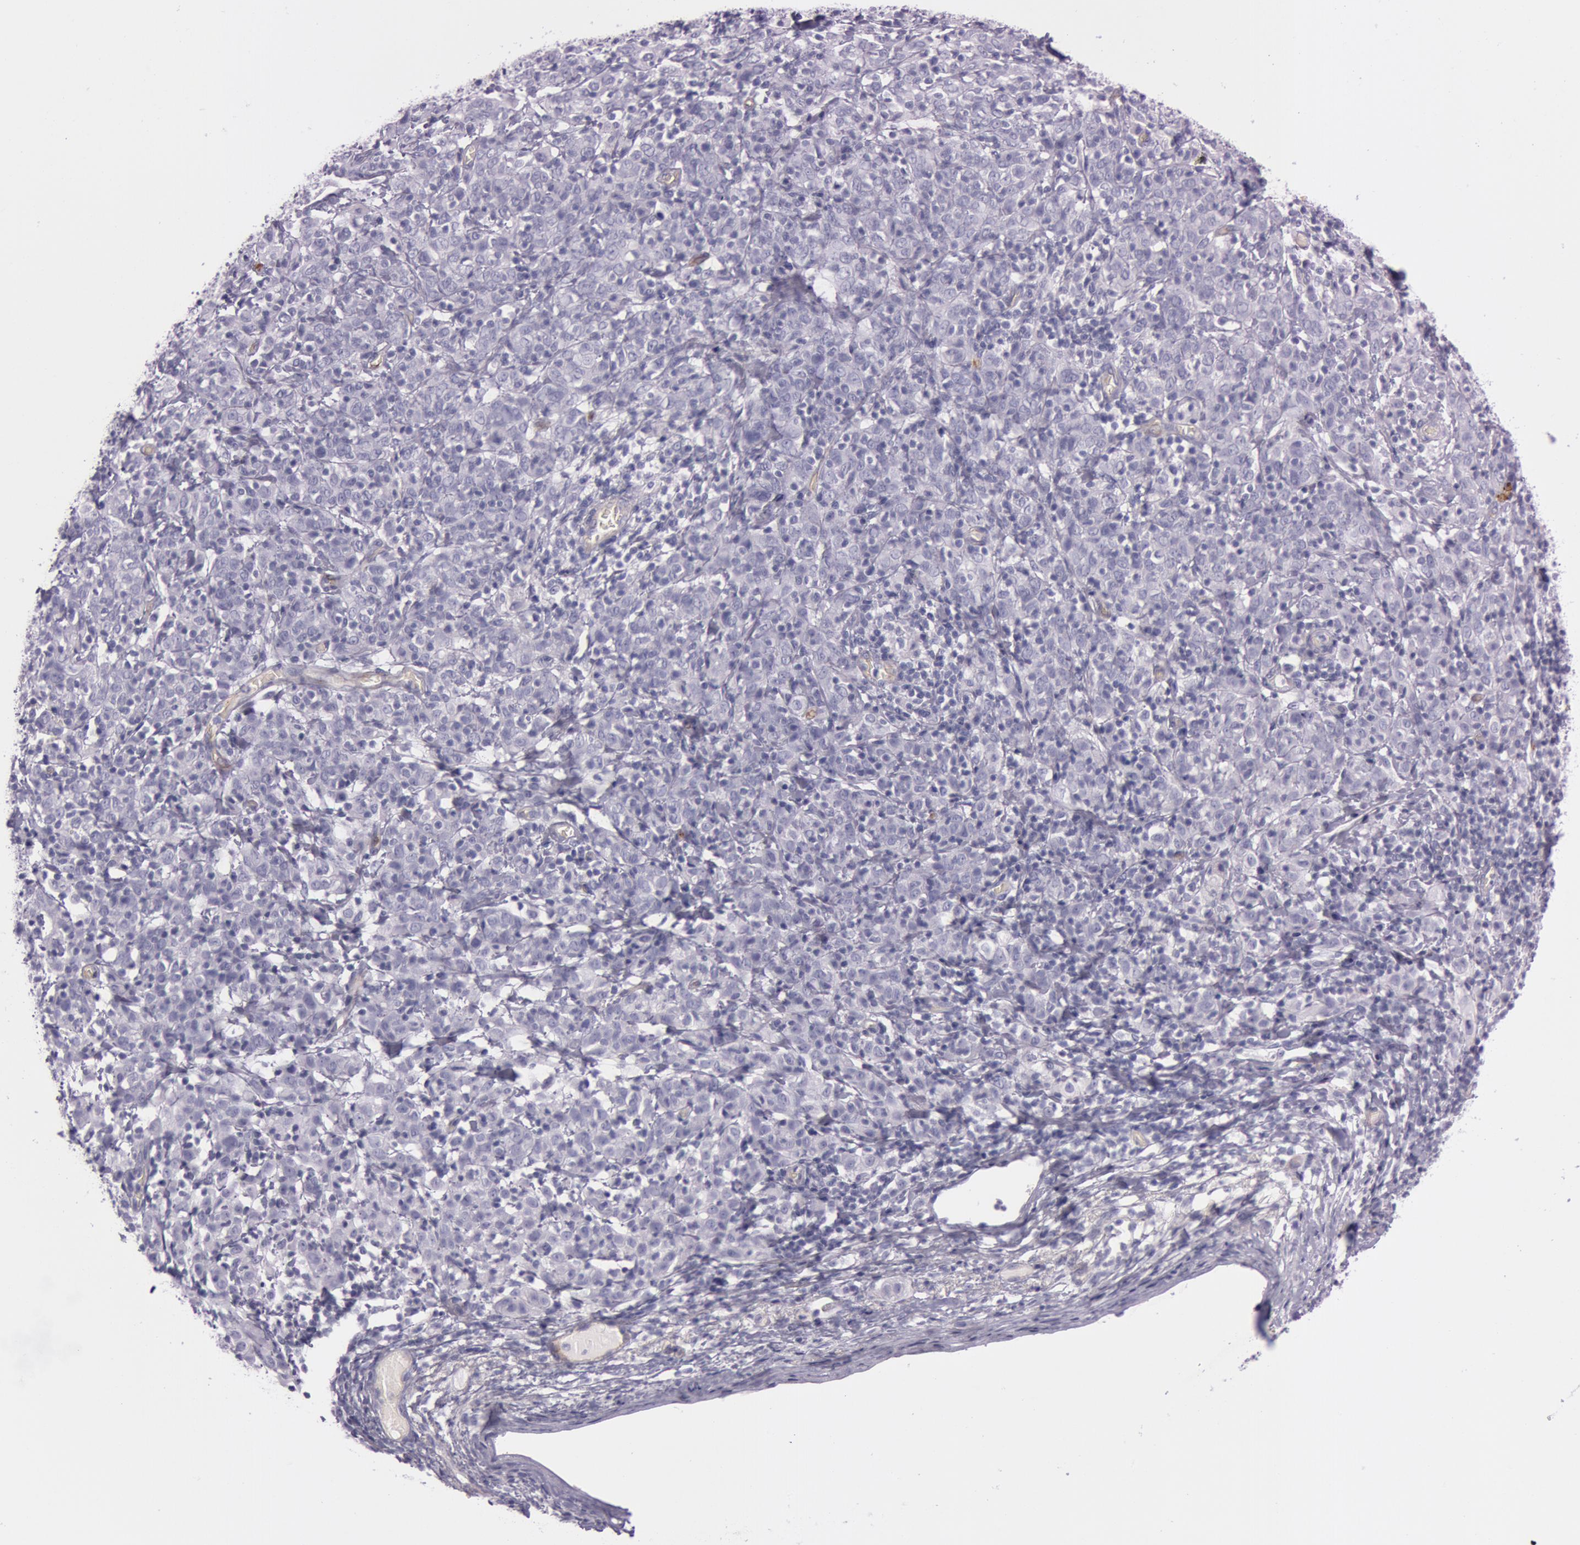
{"staining": {"intensity": "negative", "quantity": "none", "location": "none"}, "tissue": "cervical cancer", "cell_type": "Tumor cells", "image_type": "cancer", "snomed": [{"axis": "morphology", "description": "Normal tissue, NOS"}, {"axis": "morphology", "description": "Squamous cell carcinoma, NOS"}, {"axis": "topography", "description": "Cervix"}], "caption": "A micrograph of cervical cancer (squamous cell carcinoma) stained for a protein exhibits no brown staining in tumor cells.", "gene": "FOLH1", "patient": {"sex": "female", "age": 67}}